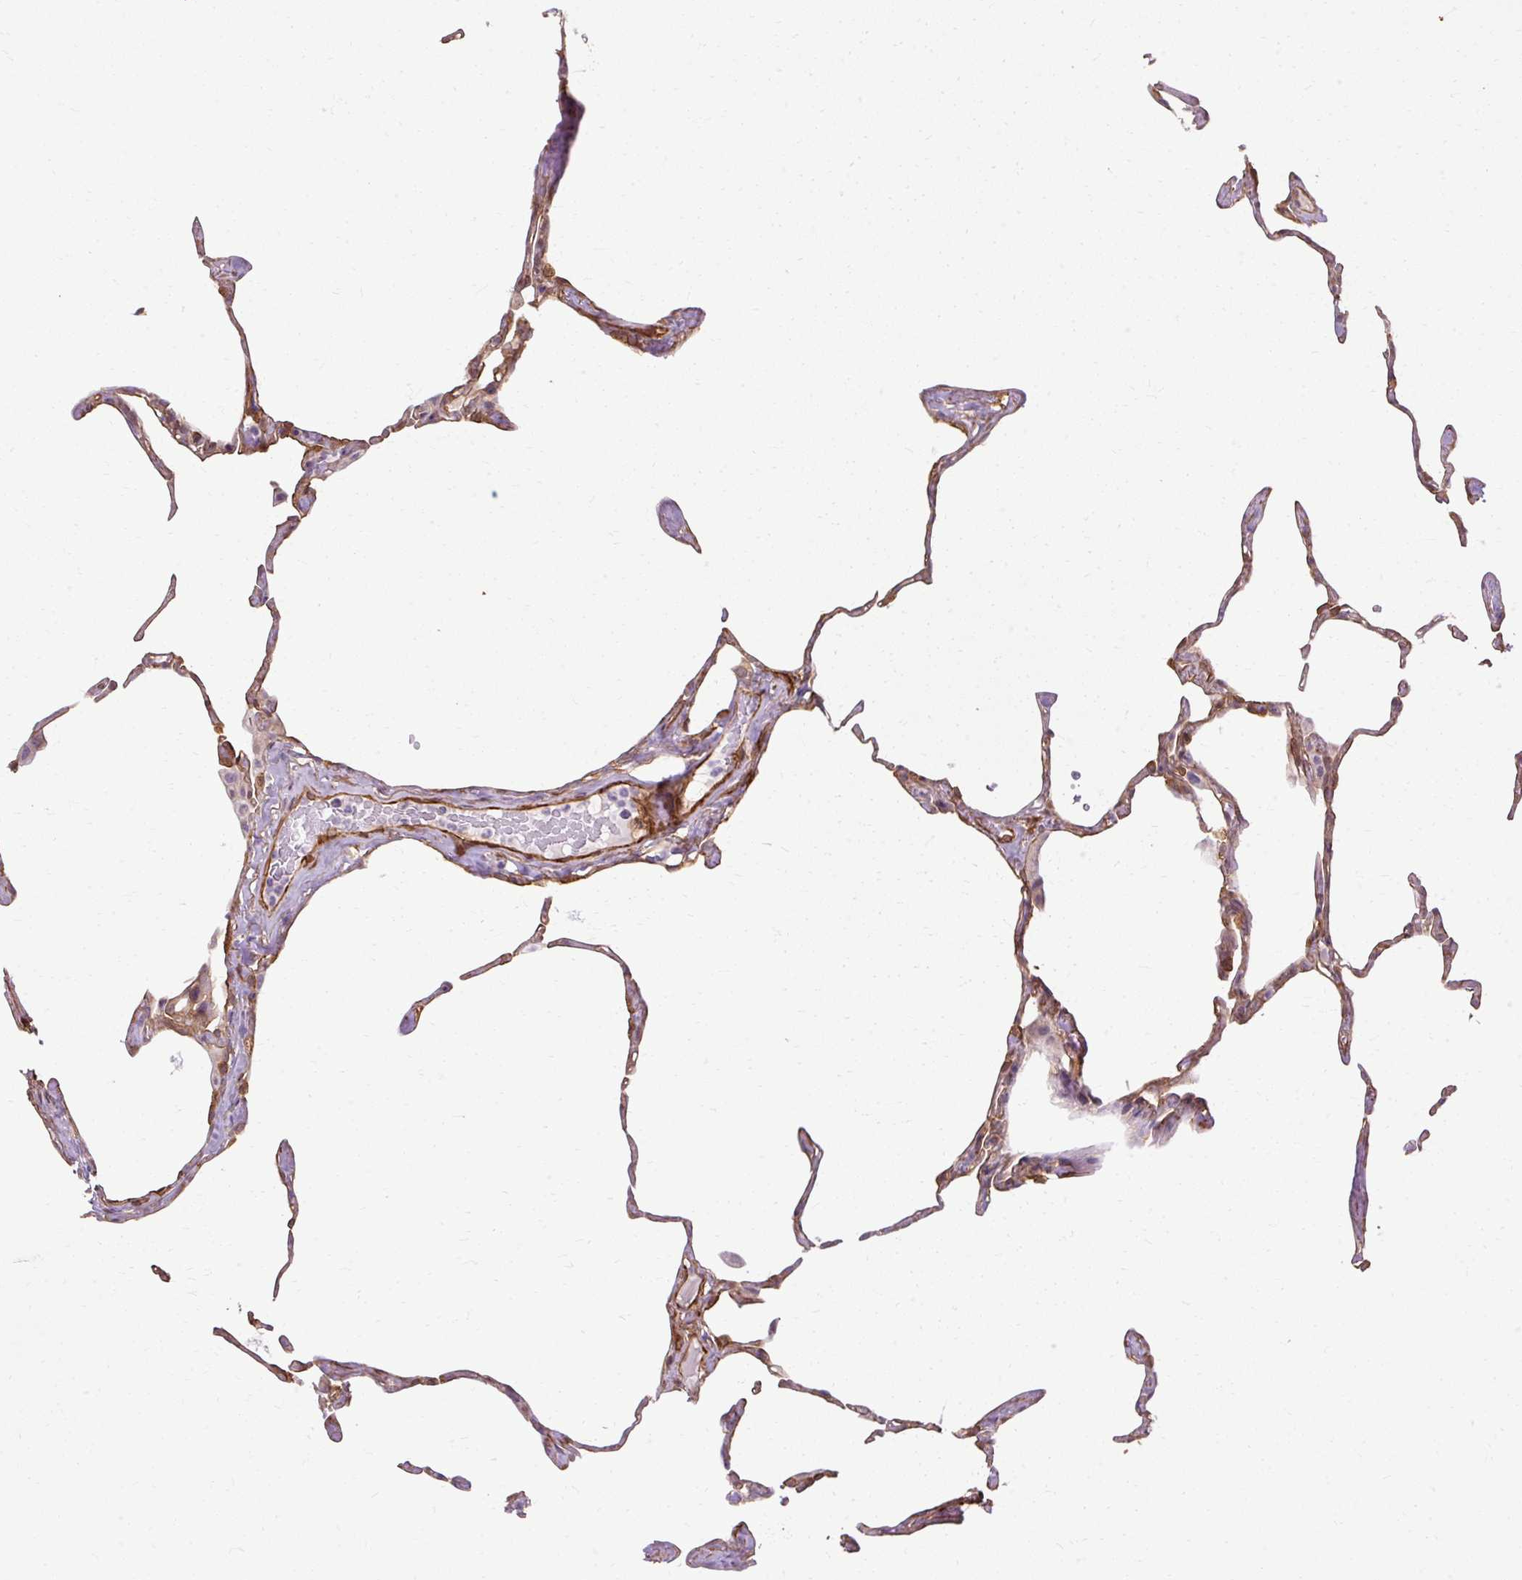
{"staining": {"intensity": "moderate", "quantity": "25%-75%", "location": "cytoplasmic/membranous"}, "tissue": "lung", "cell_type": "Alveolar cells", "image_type": "normal", "snomed": [{"axis": "morphology", "description": "Normal tissue, NOS"}, {"axis": "topography", "description": "Lung"}], "caption": "Lung stained for a protein (brown) reveals moderate cytoplasmic/membranous positive staining in about 25%-75% of alveolar cells.", "gene": "CNN3", "patient": {"sex": "male", "age": 65}}